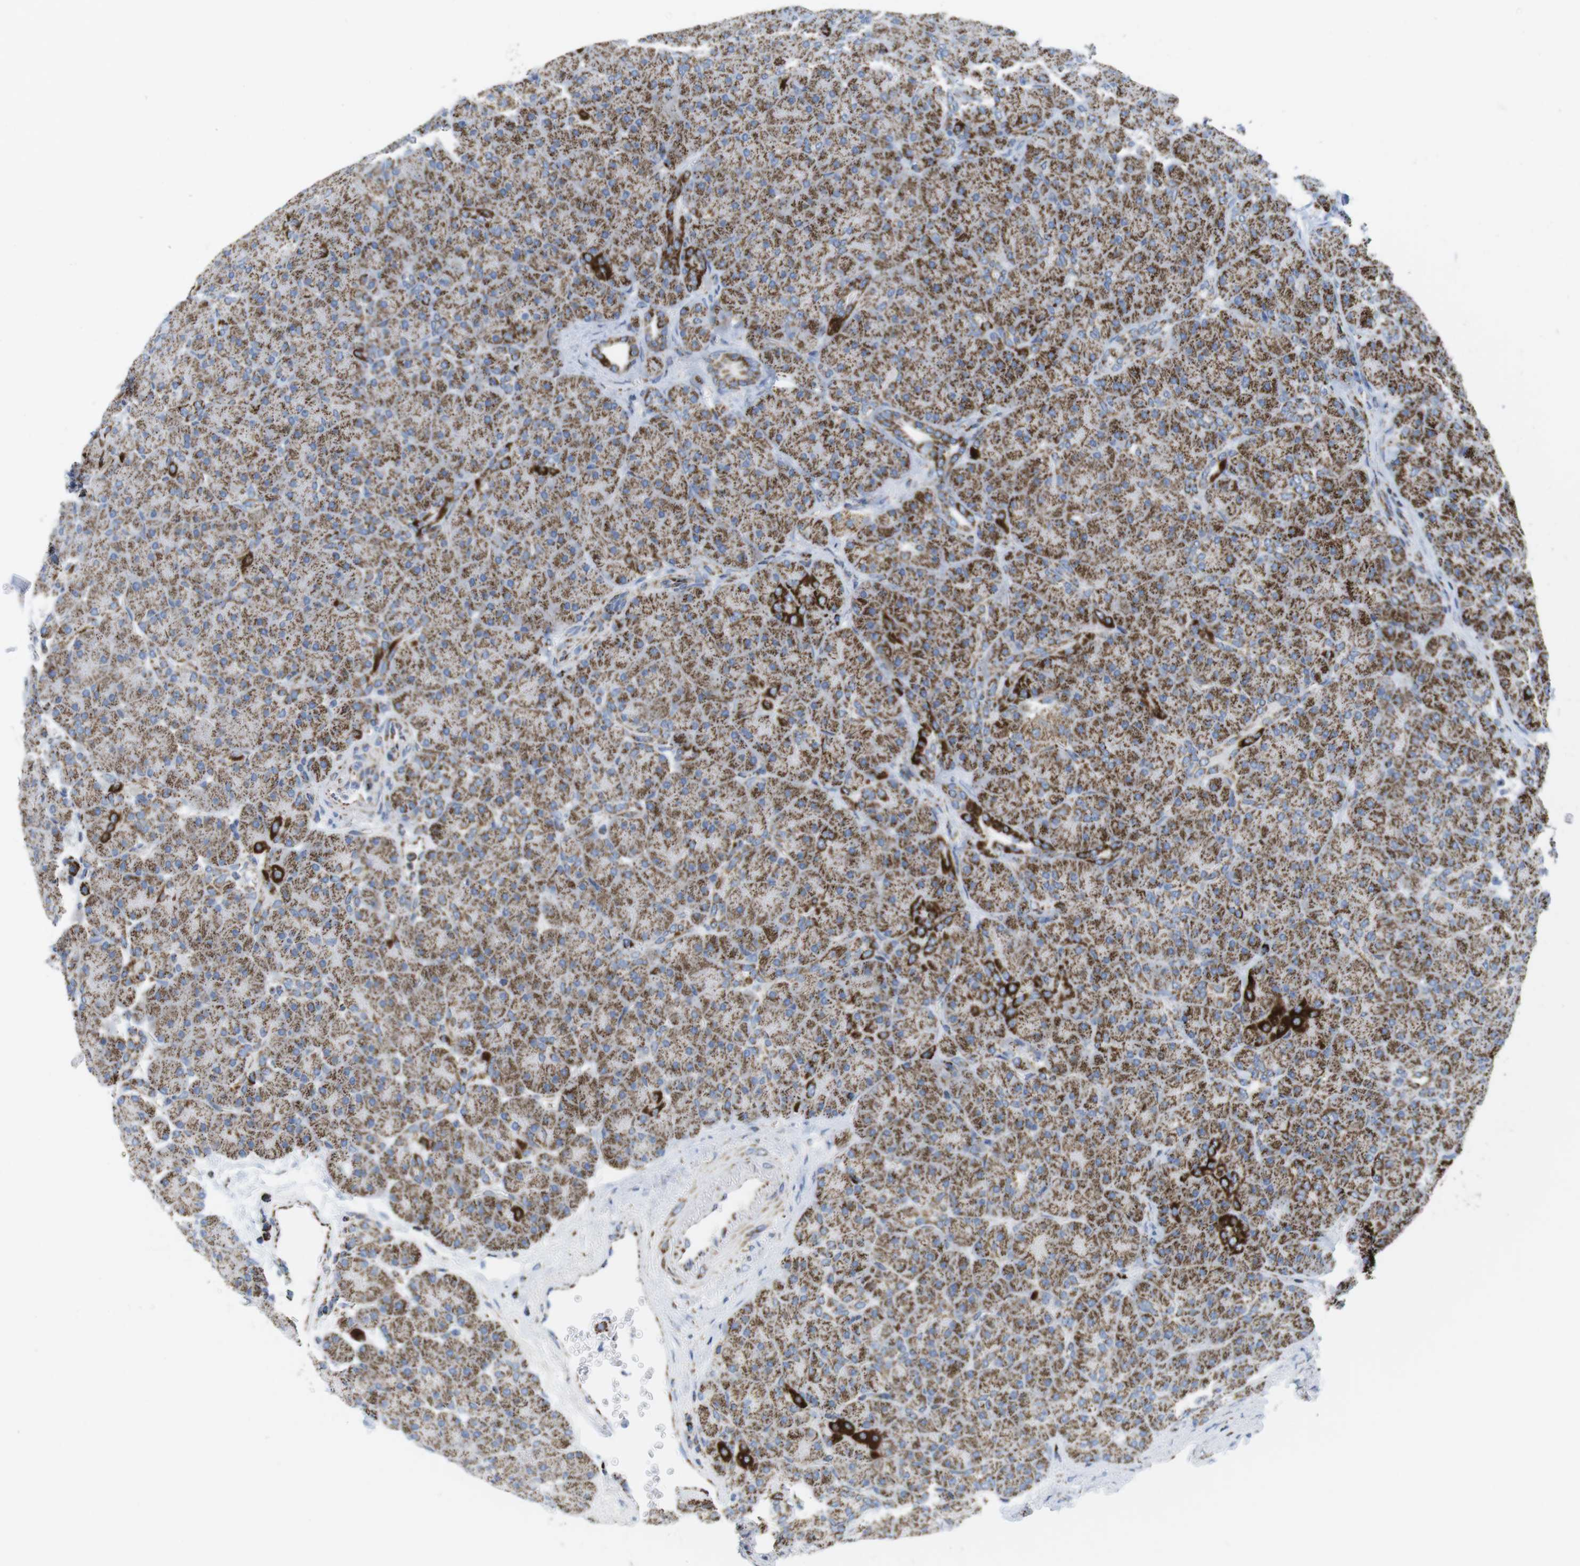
{"staining": {"intensity": "strong", "quantity": ">75%", "location": "cytoplasmic/membranous"}, "tissue": "pancreas", "cell_type": "Exocrine glandular cells", "image_type": "normal", "snomed": [{"axis": "morphology", "description": "Normal tissue, NOS"}, {"axis": "topography", "description": "Pancreas"}], "caption": "High-power microscopy captured an IHC photomicrograph of unremarkable pancreas, revealing strong cytoplasmic/membranous staining in about >75% of exocrine glandular cells.", "gene": "ATP5PO", "patient": {"sex": "male", "age": 66}}